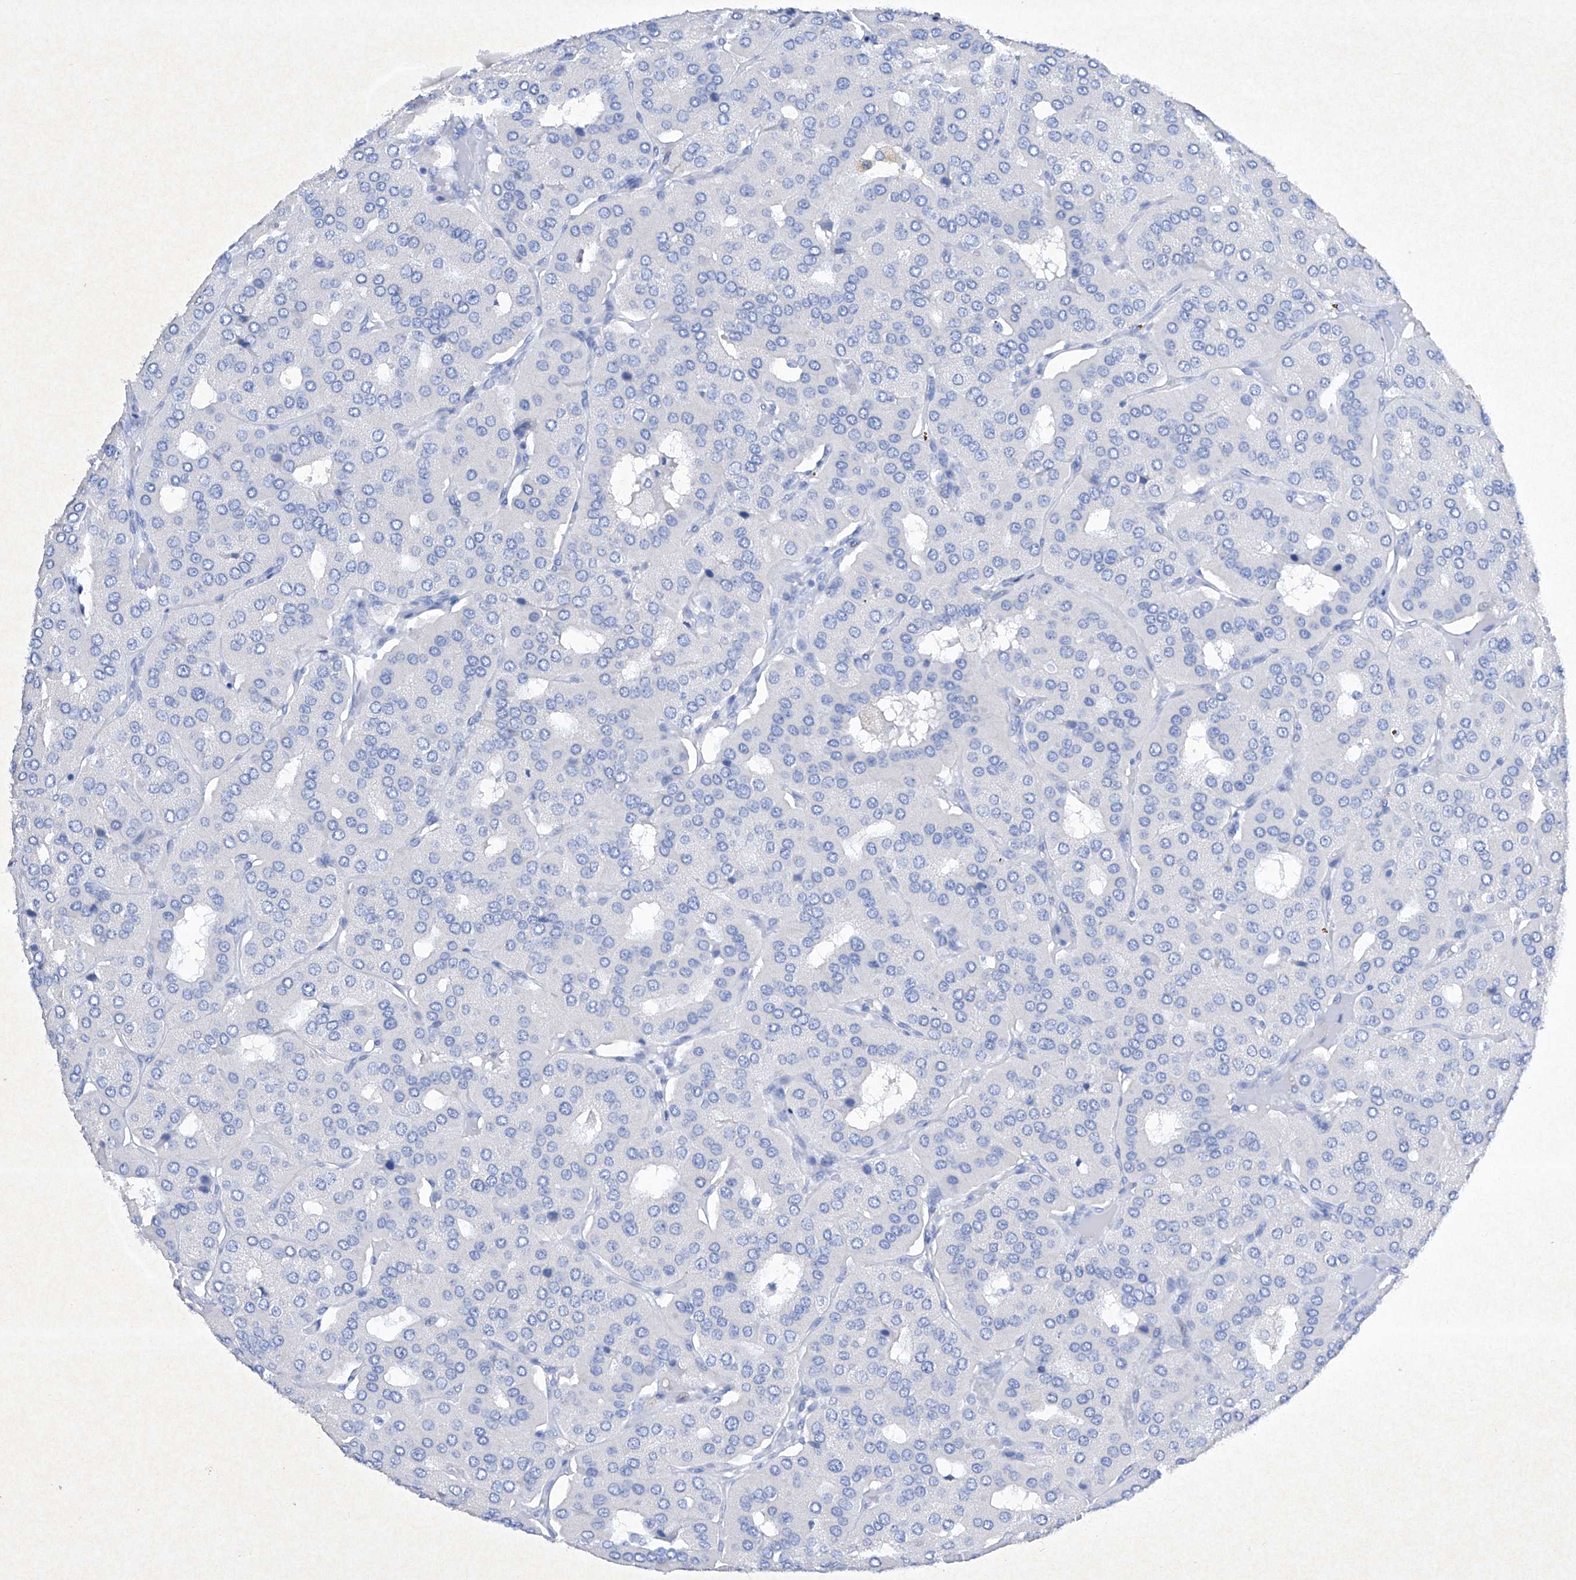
{"staining": {"intensity": "negative", "quantity": "none", "location": "none"}, "tissue": "parathyroid gland", "cell_type": "Glandular cells", "image_type": "normal", "snomed": [{"axis": "morphology", "description": "Normal tissue, NOS"}, {"axis": "morphology", "description": "Adenoma, NOS"}, {"axis": "topography", "description": "Parathyroid gland"}], "caption": "This image is of benign parathyroid gland stained with IHC to label a protein in brown with the nuclei are counter-stained blue. There is no expression in glandular cells.", "gene": "BARX2", "patient": {"sex": "female", "age": 86}}